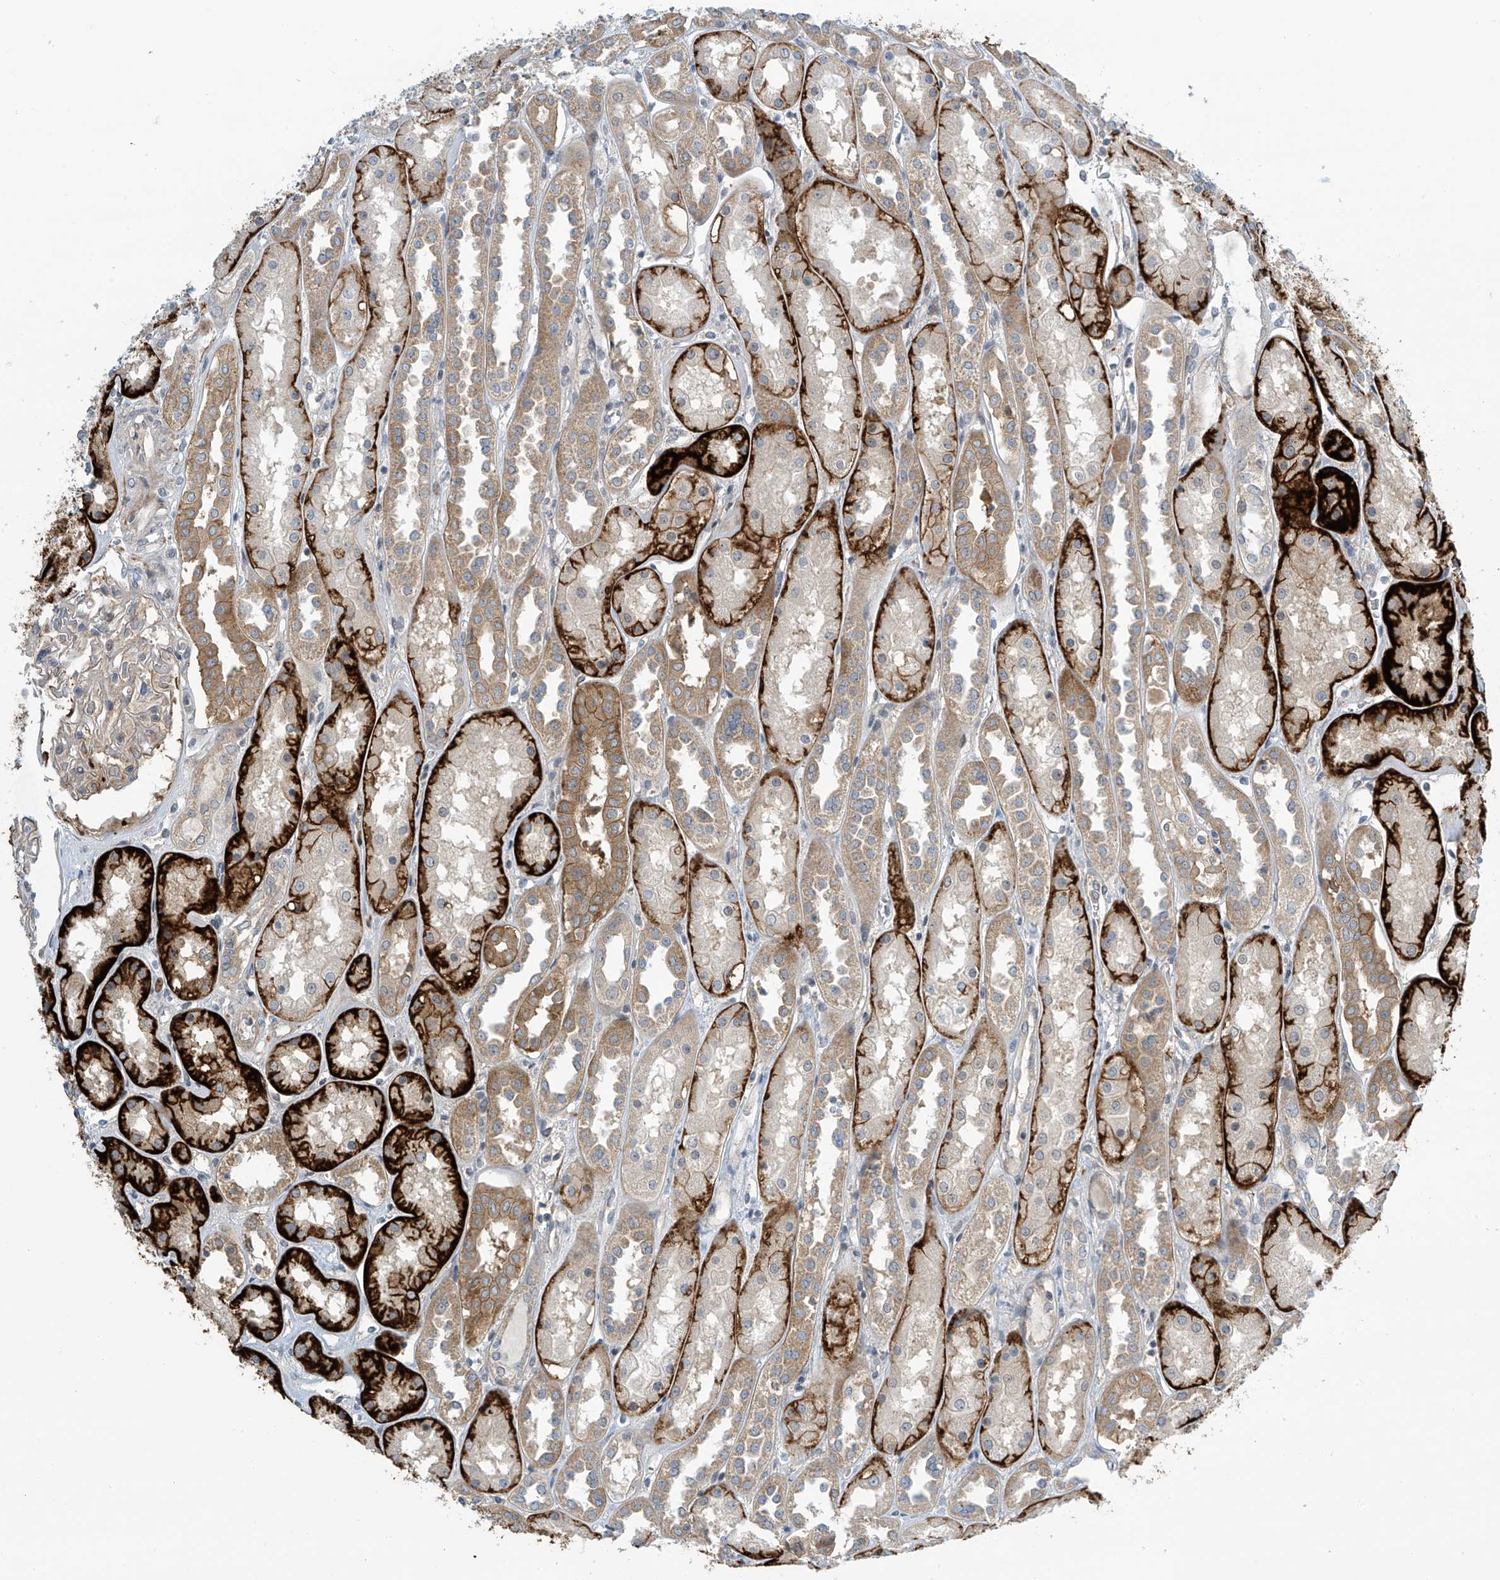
{"staining": {"intensity": "weak", "quantity": "25%-75%", "location": "cytoplasmic/membranous"}, "tissue": "kidney", "cell_type": "Cells in glomeruli", "image_type": "normal", "snomed": [{"axis": "morphology", "description": "Normal tissue, NOS"}, {"axis": "topography", "description": "Kidney"}], "caption": "Protein positivity by IHC exhibits weak cytoplasmic/membranous positivity in approximately 25%-75% of cells in glomeruli in normal kidney.", "gene": "FSD1L", "patient": {"sex": "male", "age": 70}}